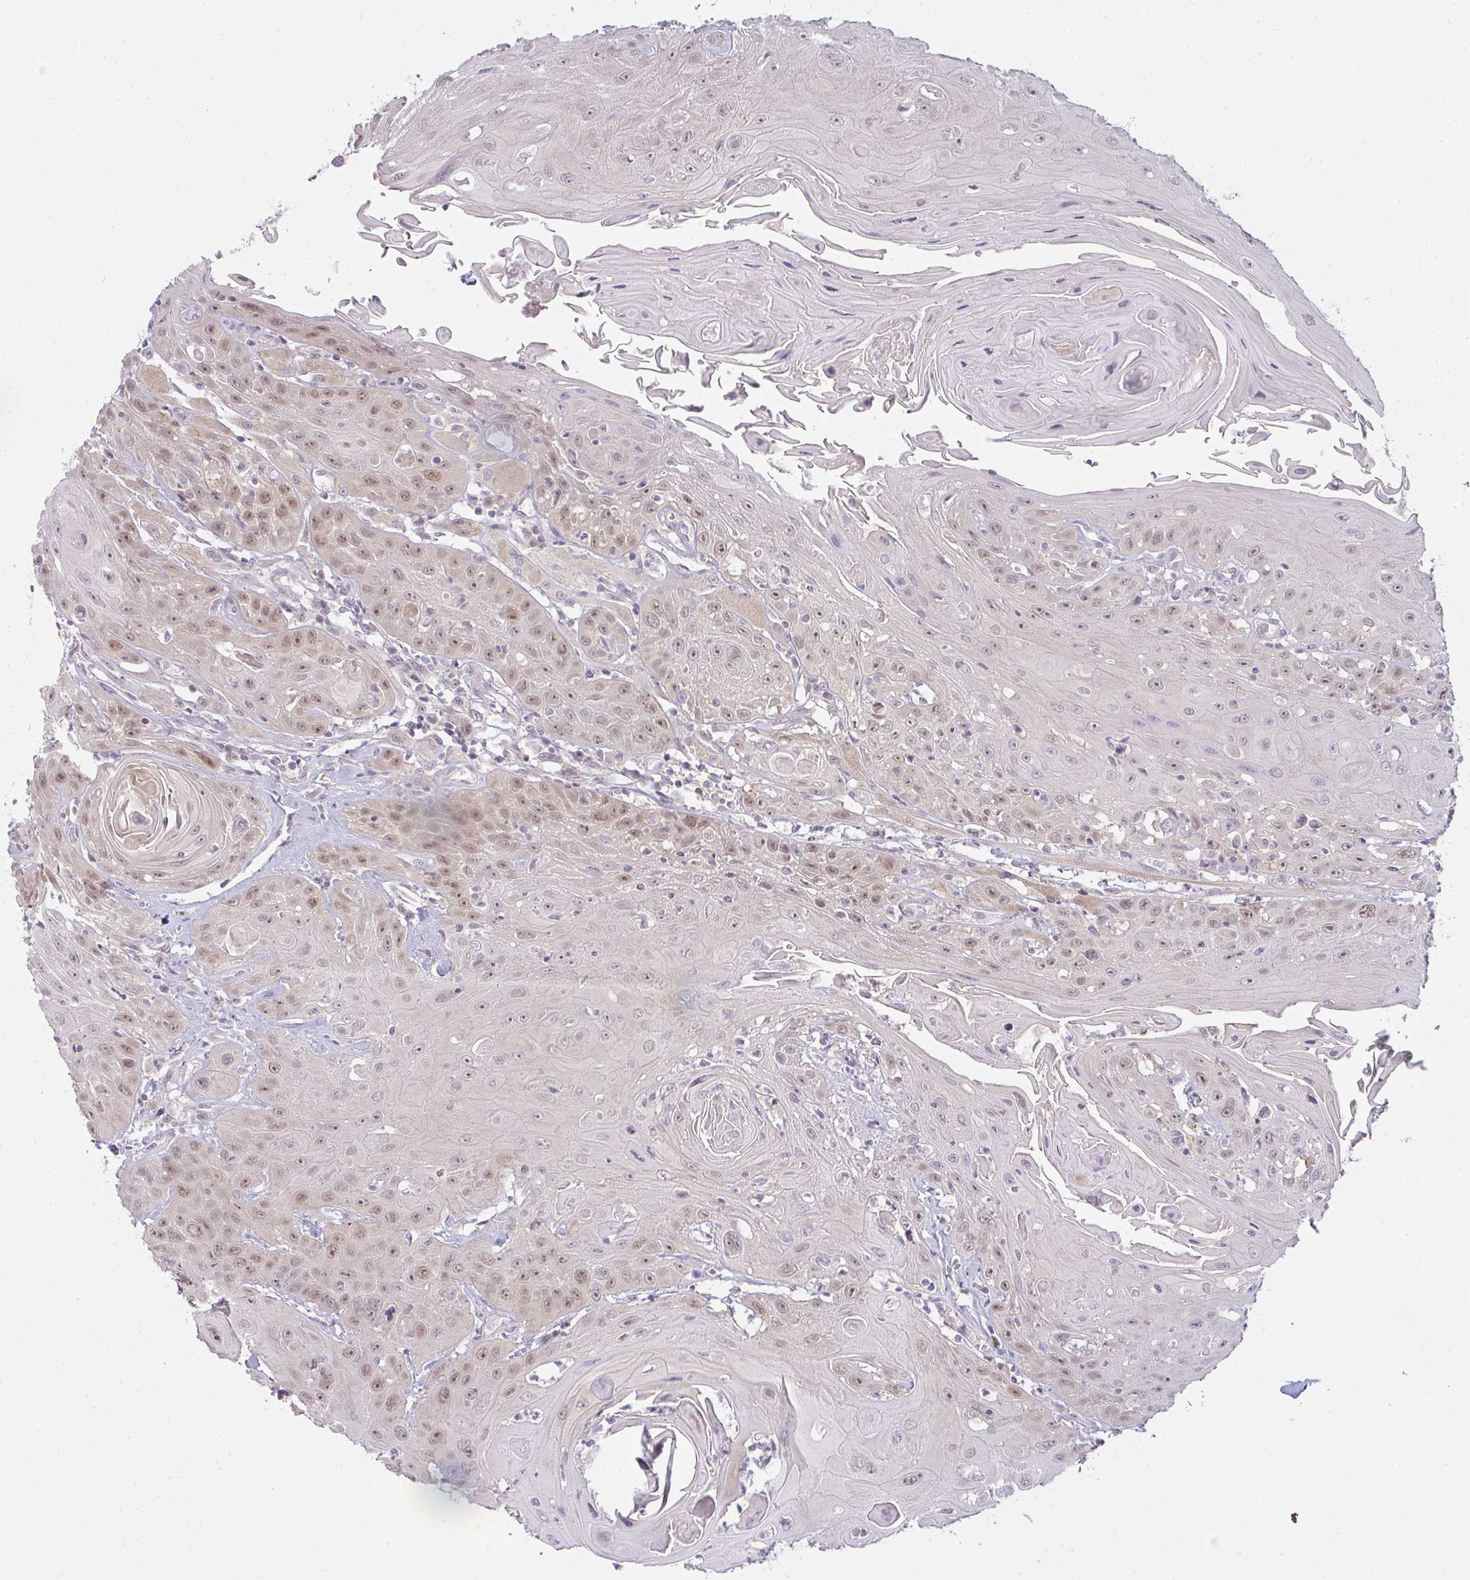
{"staining": {"intensity": "weak", "quantity": "25%-75%", "location": "nuclear"}, "tissue": "head and neck cancer", "cell_type": "Tumor cells", "image_type": "cancer", "snomed": [{"axis": "morphology", "description": "Squamous cell carcinoma, NOS"}, {"axis": "topography", "description": "Head-Neck"}], "caption": "The immunohistochemical stain shows weak nuclear staining in tumor cells of head and neck squamous cell carcinoma tissue.", "gene": "CSE1L", "patient": {"sex": "female", "age": 59}}